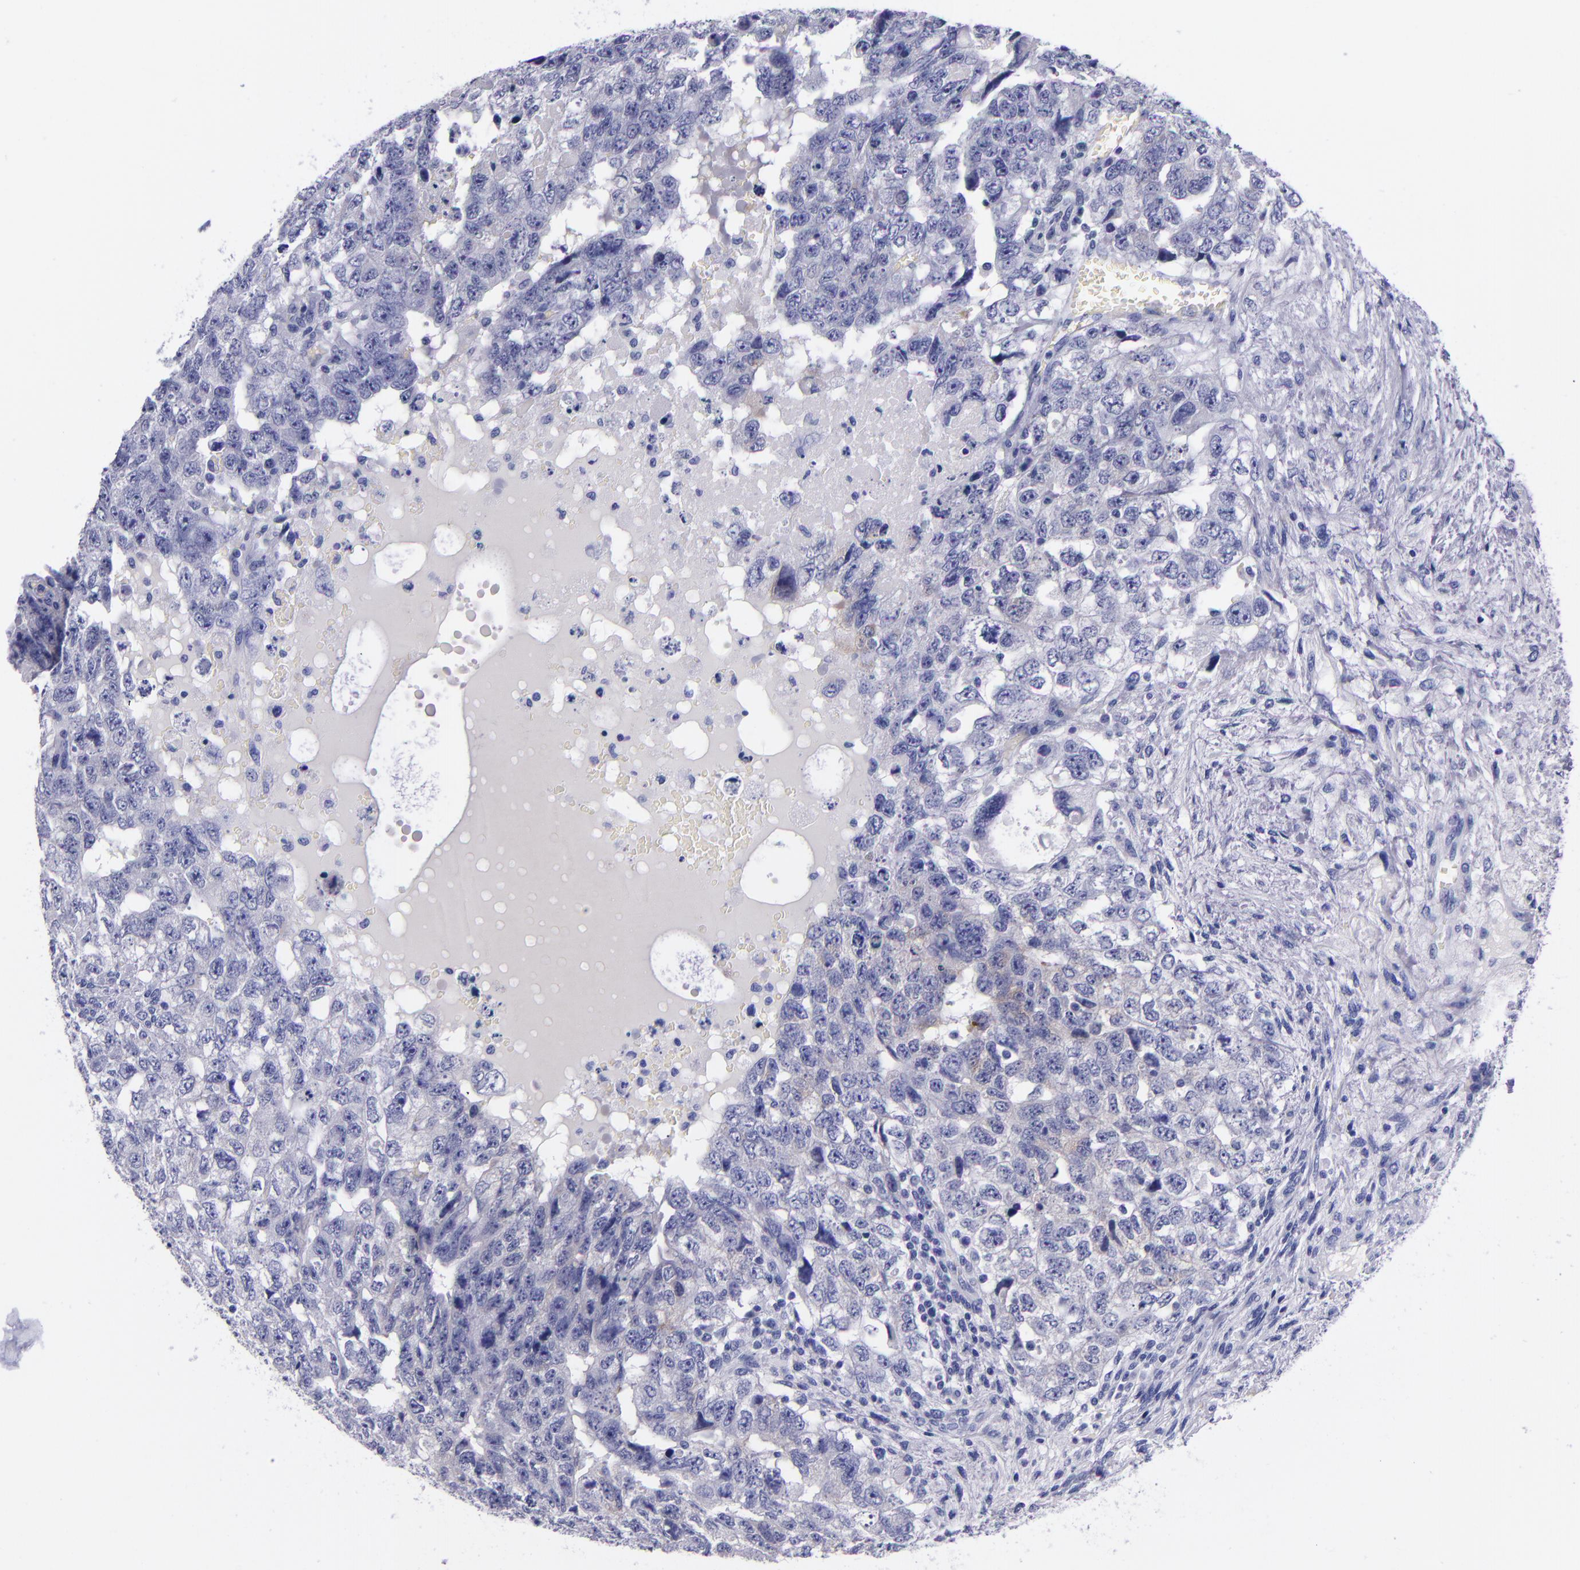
{"staining": {"intensity": "negative", "quantity": "none", "location": "none"}, "tissue": "testis cancer", "cell_type": "Tumor cells", "image_type": "cancer", "snomed": [{"axis": "morphology", "description": "Carcinoma, Embryonal, NOS"}, {"axis": "topography", "description": "Testis"}], "caption": "A micrograph of embryonal carcinoma (testis) stained for a protein shows no brown staining in tumor cells.", "gene": "SV2A", "patient": {"sex": "male", "age": 36}}